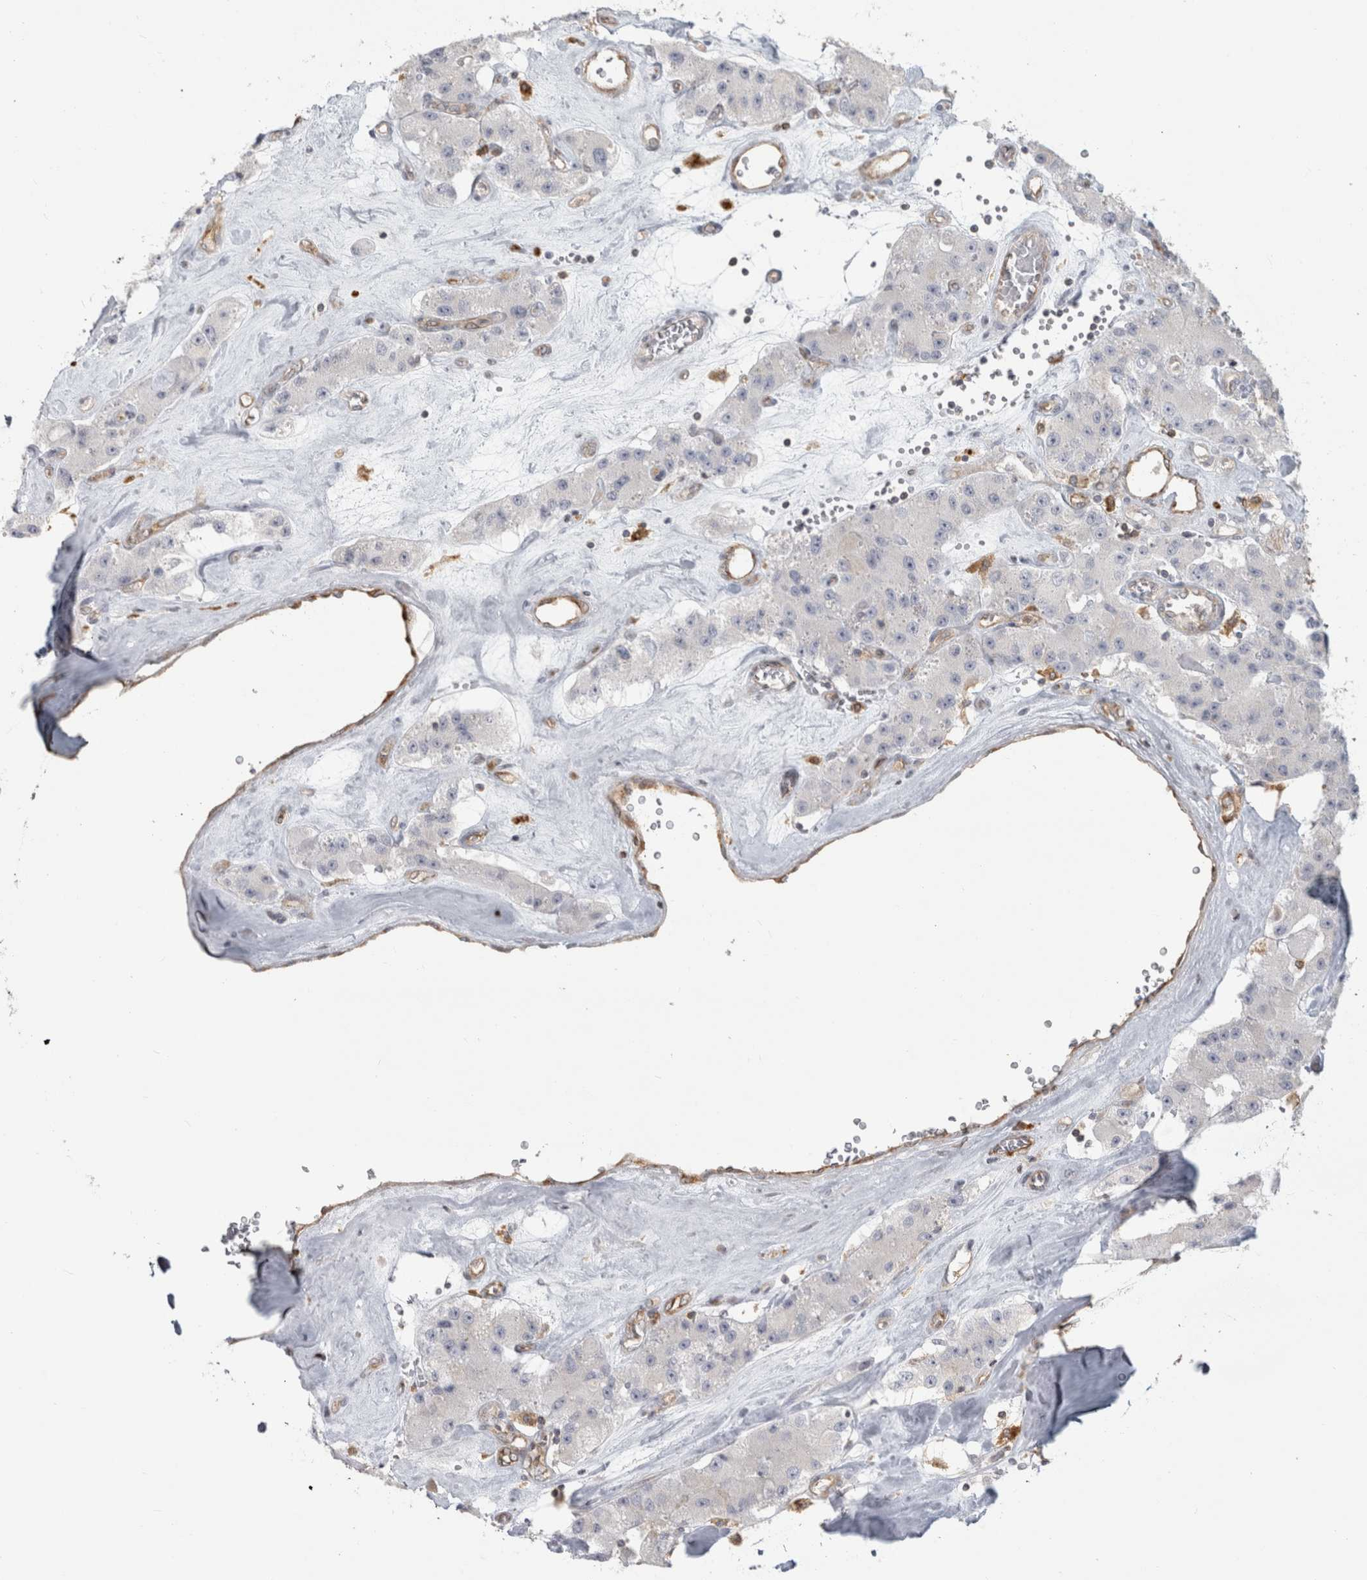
{"staining": {"intensity": "negative", "quantity": "none", "location": "none"}, "tissue": "carcinoid", "cell_type": "Tumor cells", "image_type": "cancer", "snomed": [{"axis": "morphology", "description": "Carcinoid, malignant, NOS"}, {"axis": "topography", "description": "Pancreas"}], "caption": "Photomicrograph shows no protein expression in tumor cells of carcinoid (malignant) tissue.", "gene": "HLA-E", "patient": {"sex": "male", "age": 41}}